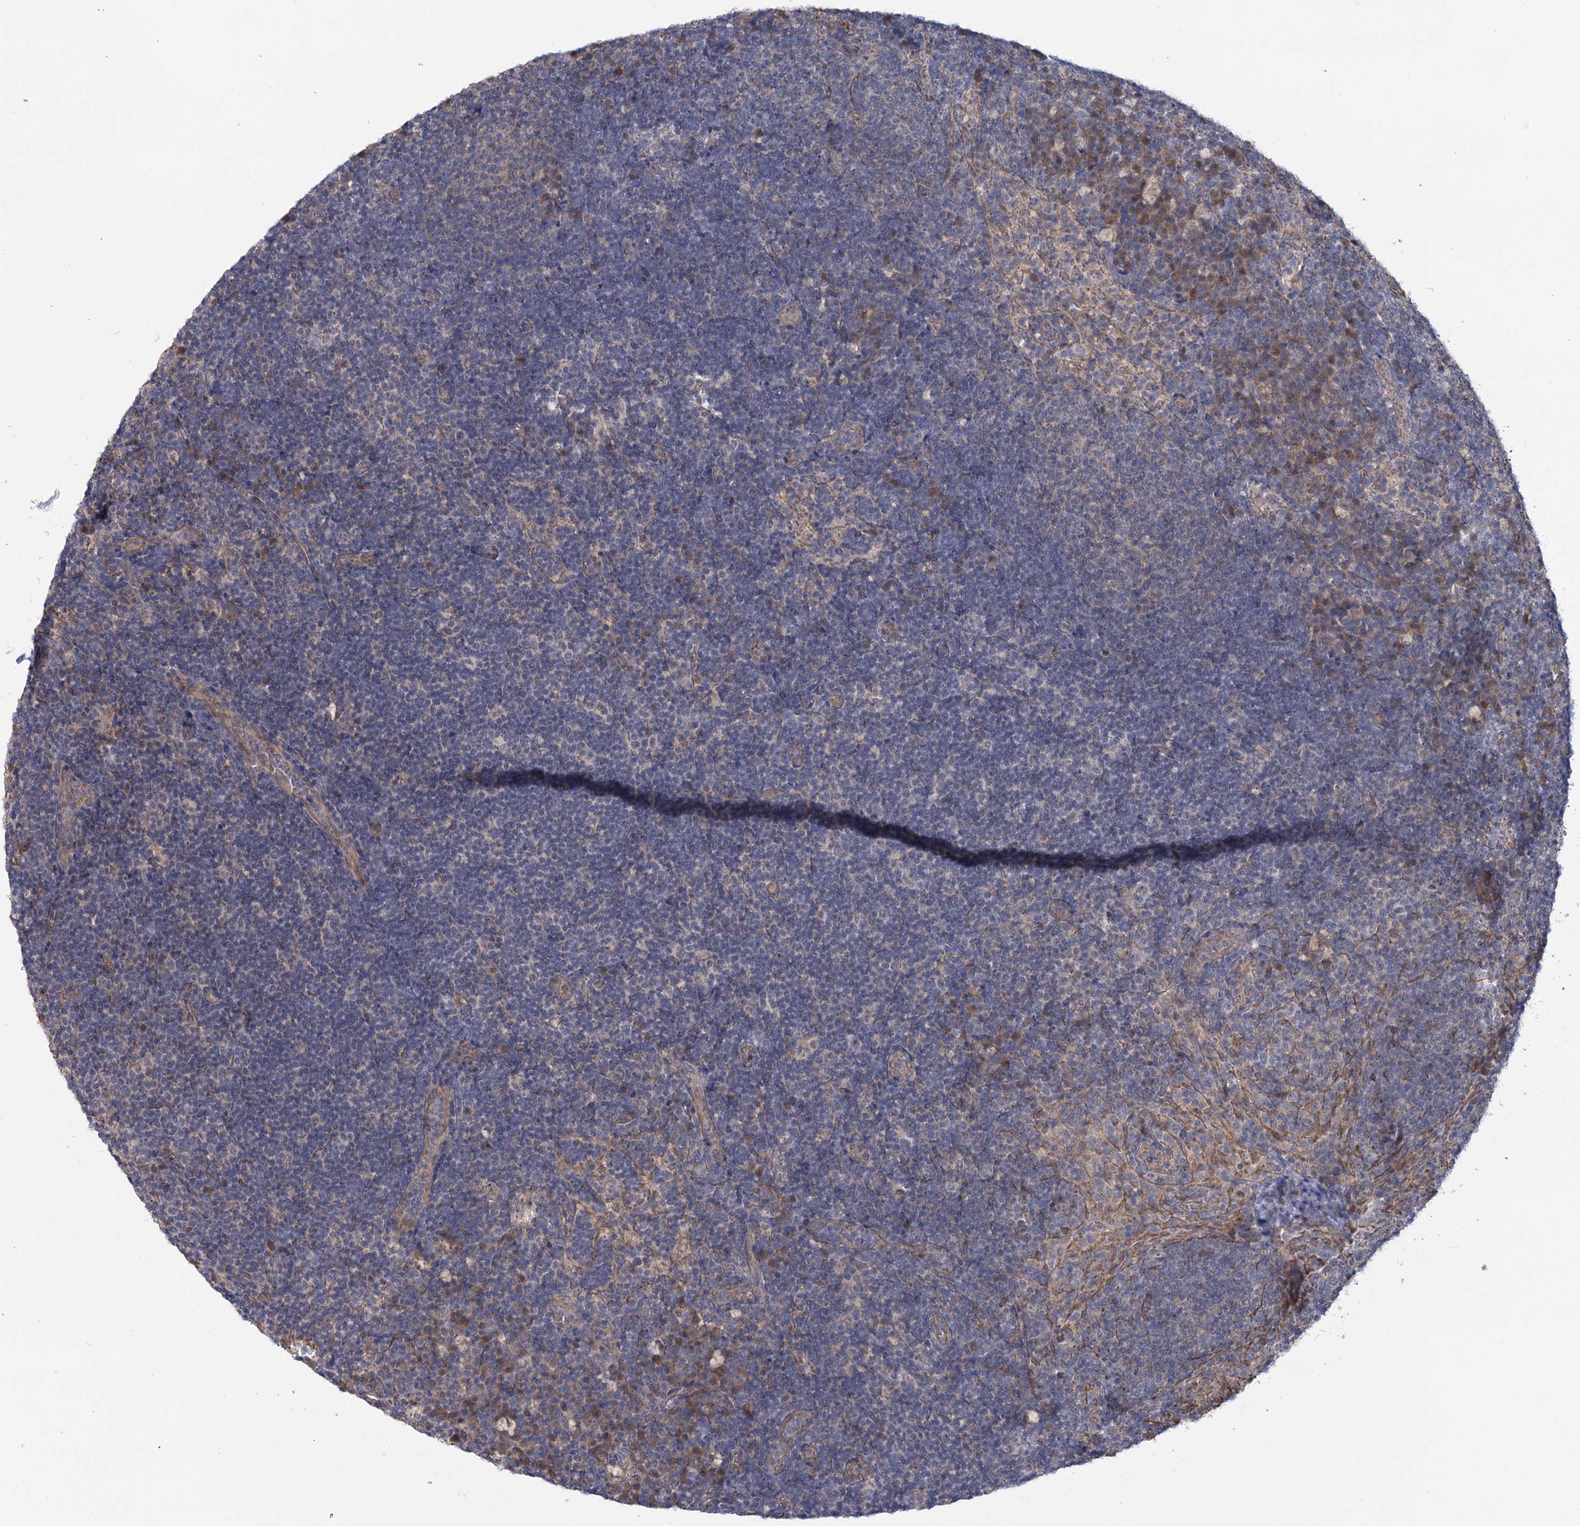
{"staining": {"intensity": "negative", "quantity": "none", "location": "none"}, "tissue": "lymph node", "cell_type": "Germinal center cells", "image_type": "normal", "snomed": [{"axis": "morphology", "description": "Normal tissue, NOS"}, {"axis": "topography", "description": "Lymph node"}], "caption": "The micrograph shows no significant positivity in germinal center cells of lymph node. (Stains: DAB IHC with hematoxylin counter stain, Microscopy: brightfield microscopy at high magnification).", "gene": "TBC1D9B", "patient": {"sex": "female", "age": 70}}